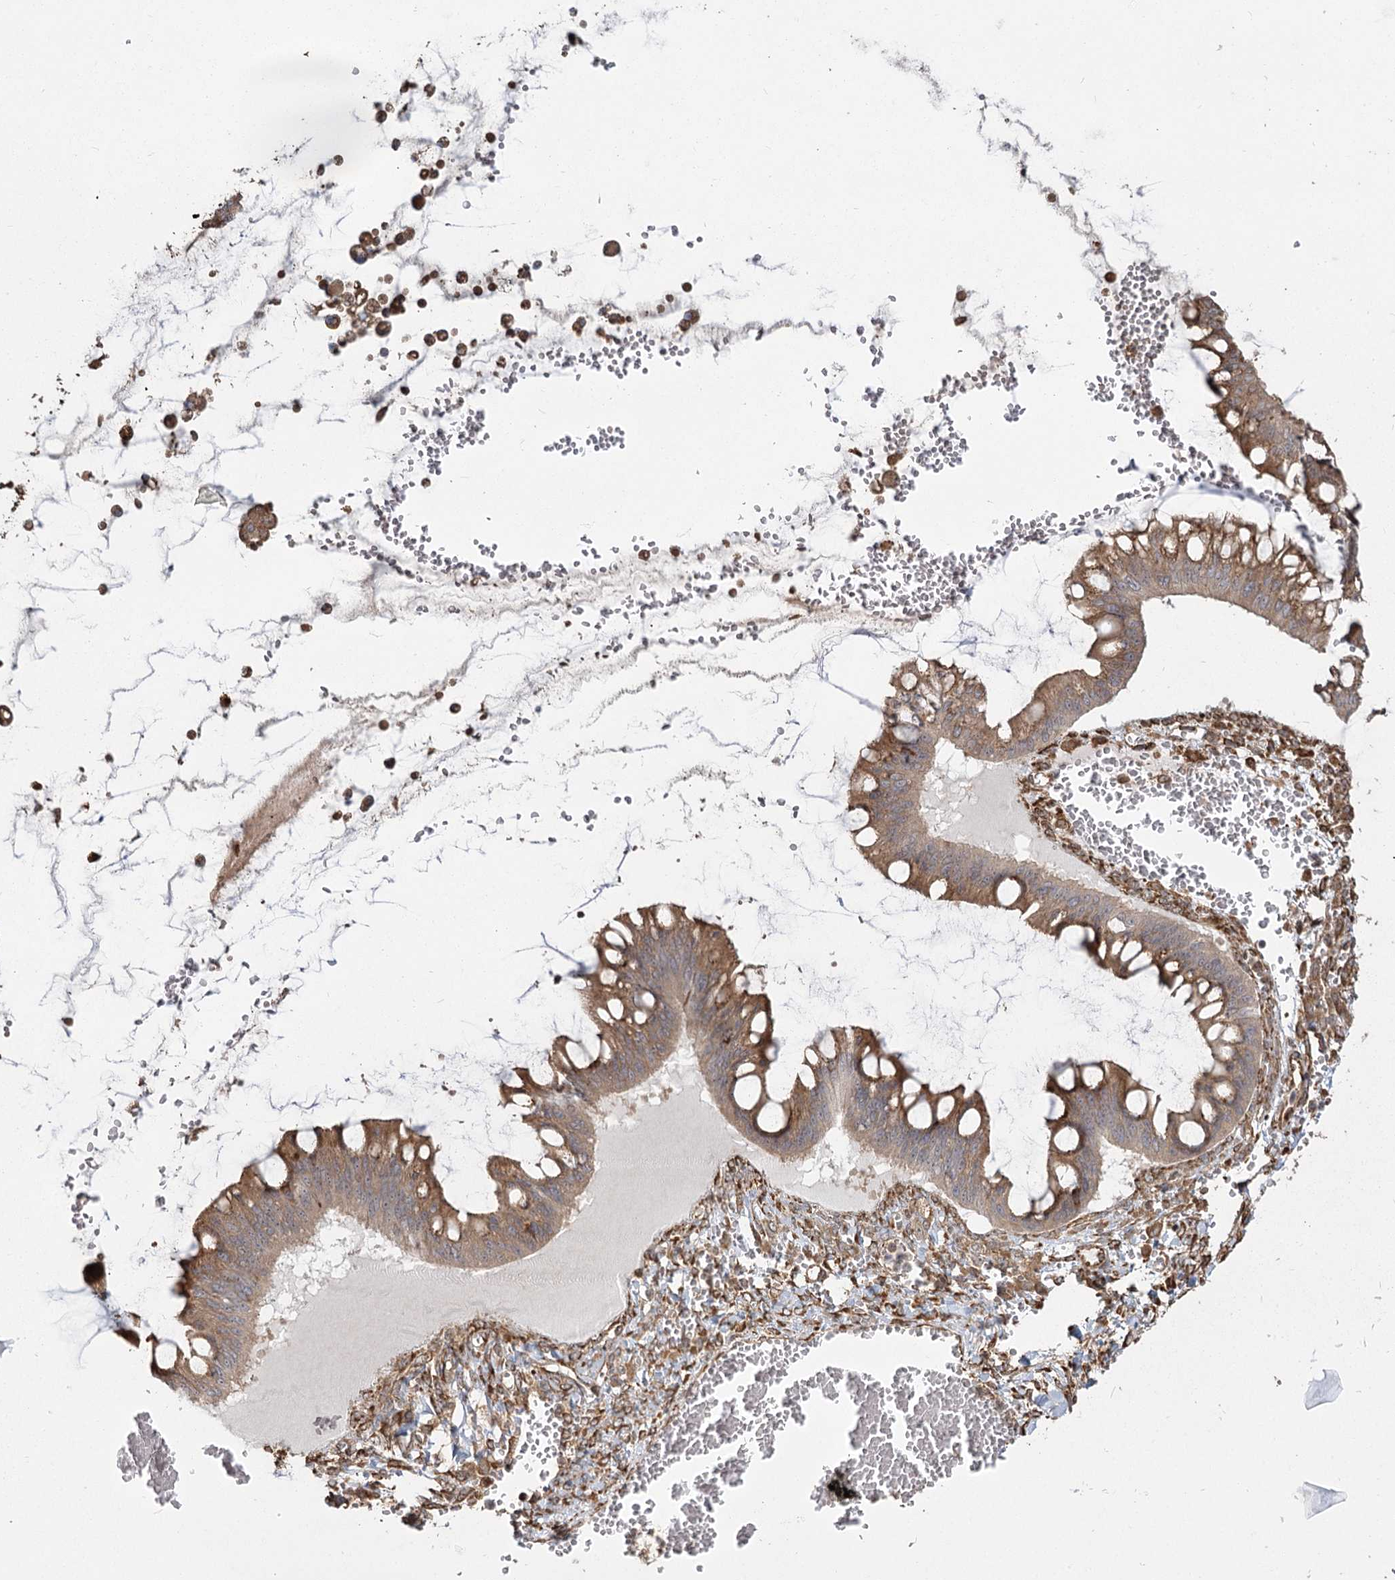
{"staining": {"intensity": "moderate", "quantity": ">75%", "location": "cytoplasmic/membranous"}, "tissue": "ovarian cancer", "cell_type": "Tumor cells", "image_type": "cancer", "snomed": [{"axis": "morphology", "description": "Cystadenocarcinoma, mucinous, NOS"}, {"axis": "topography", "description": "Ovary"}], "caption": "This micrograph exhibits immunohistochemistry staining of human mucinous cystadenocarcinoma (ovarian), with medium moderate cytoplasmic/membranous positivity in about >75% of tumor cells.", "gene": "FAM13A", "patient": {"sex": "female", "age": 73}}